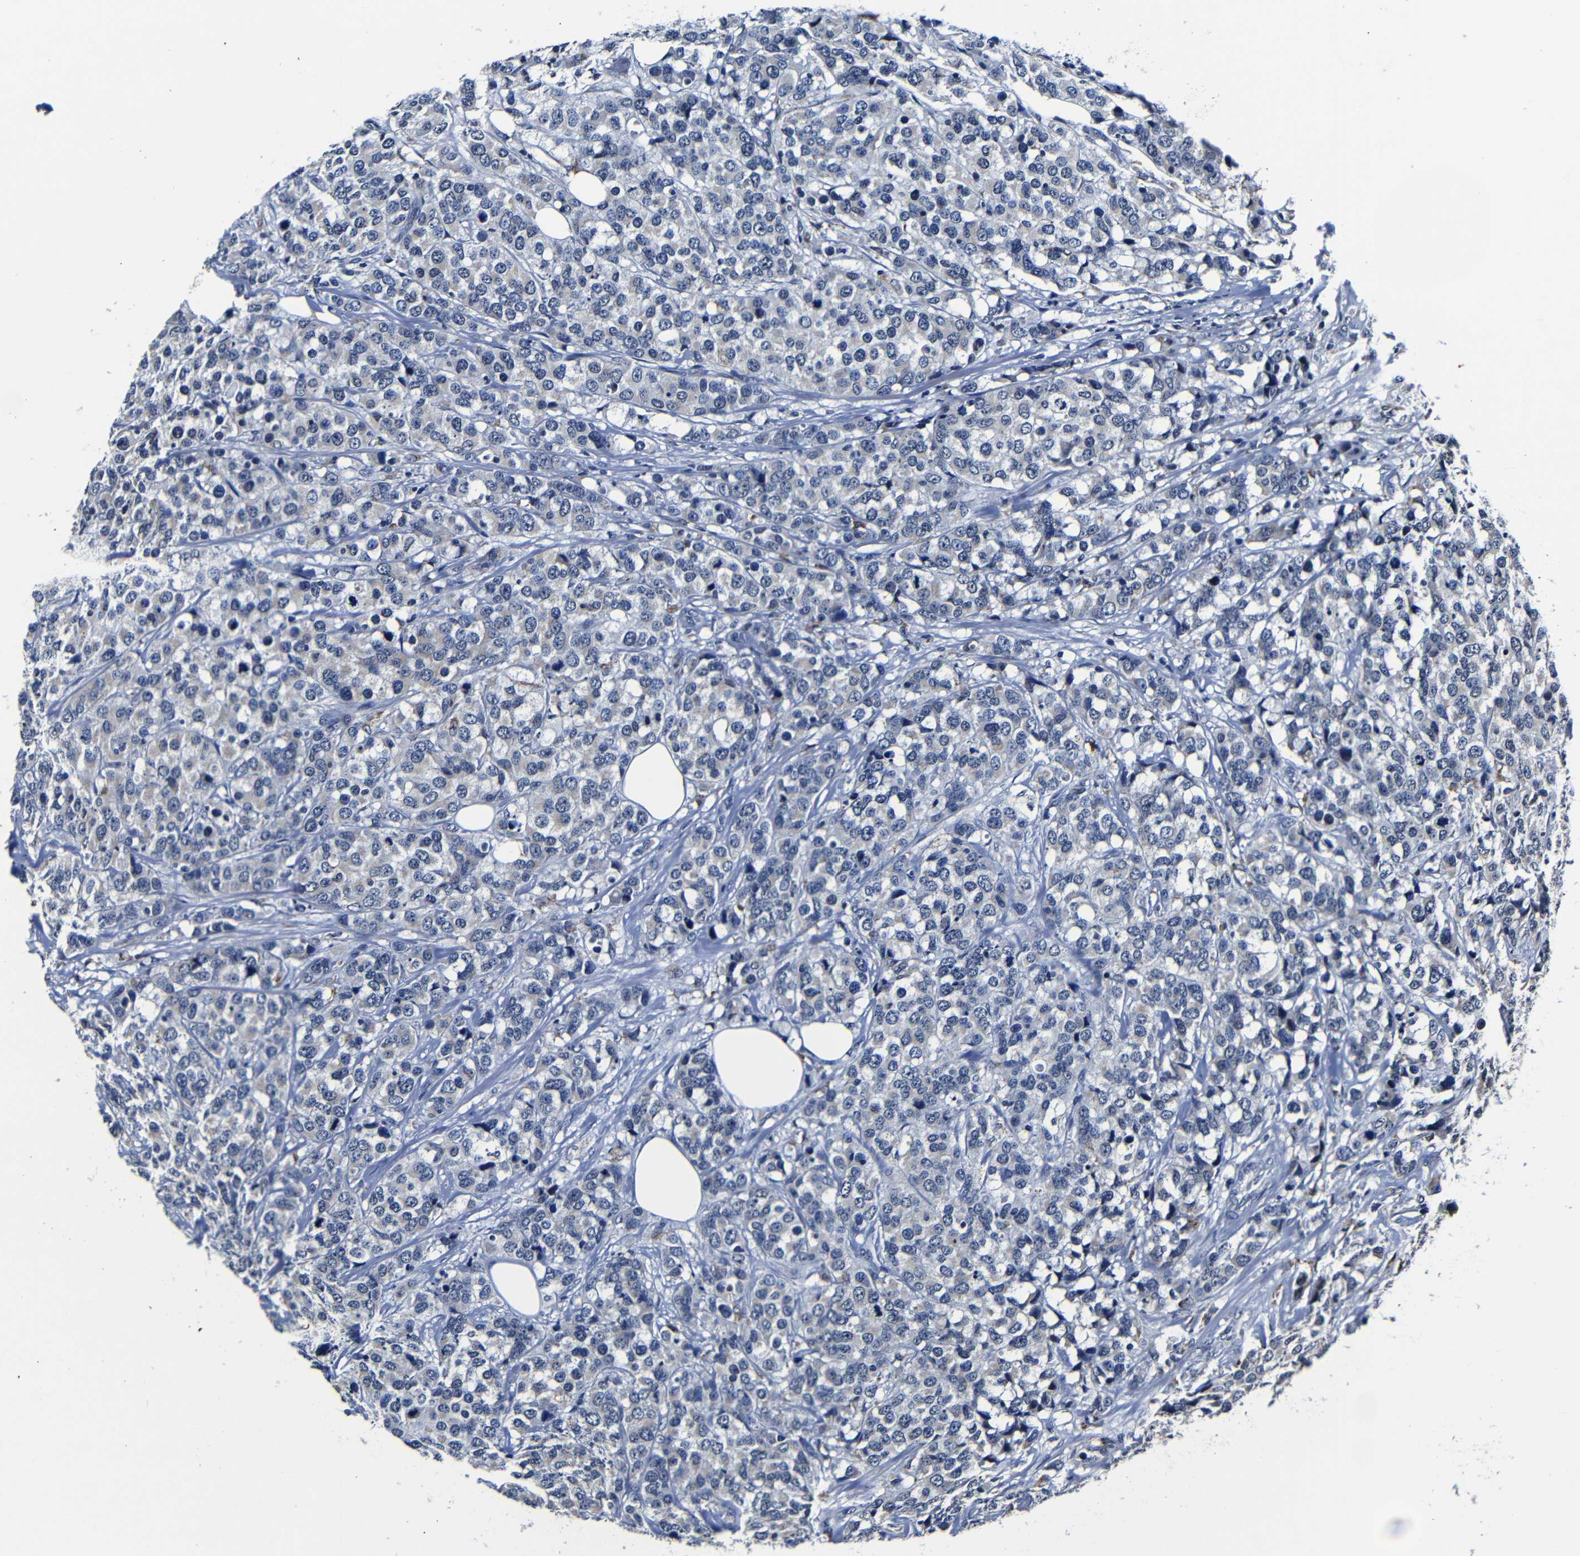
{"staining": {"intensity": "weak", "quantity": "<25%", "location": "cytoplasmic/membranous"}, "tissue": "breast cancer", "cell_type": "Tumor cells", "image_type": "cancer", "snomed": [{"axis": "morphology", "description": "Lobular carcinoma"}, {"axis": "topography", "description": "Breast"}], "caption": "The photomicrograph reveals no staining of tumor cells in breast lobular carcinoma.", "gene": "DEPP1", "patient": {"sex": "female", "age": 59}}